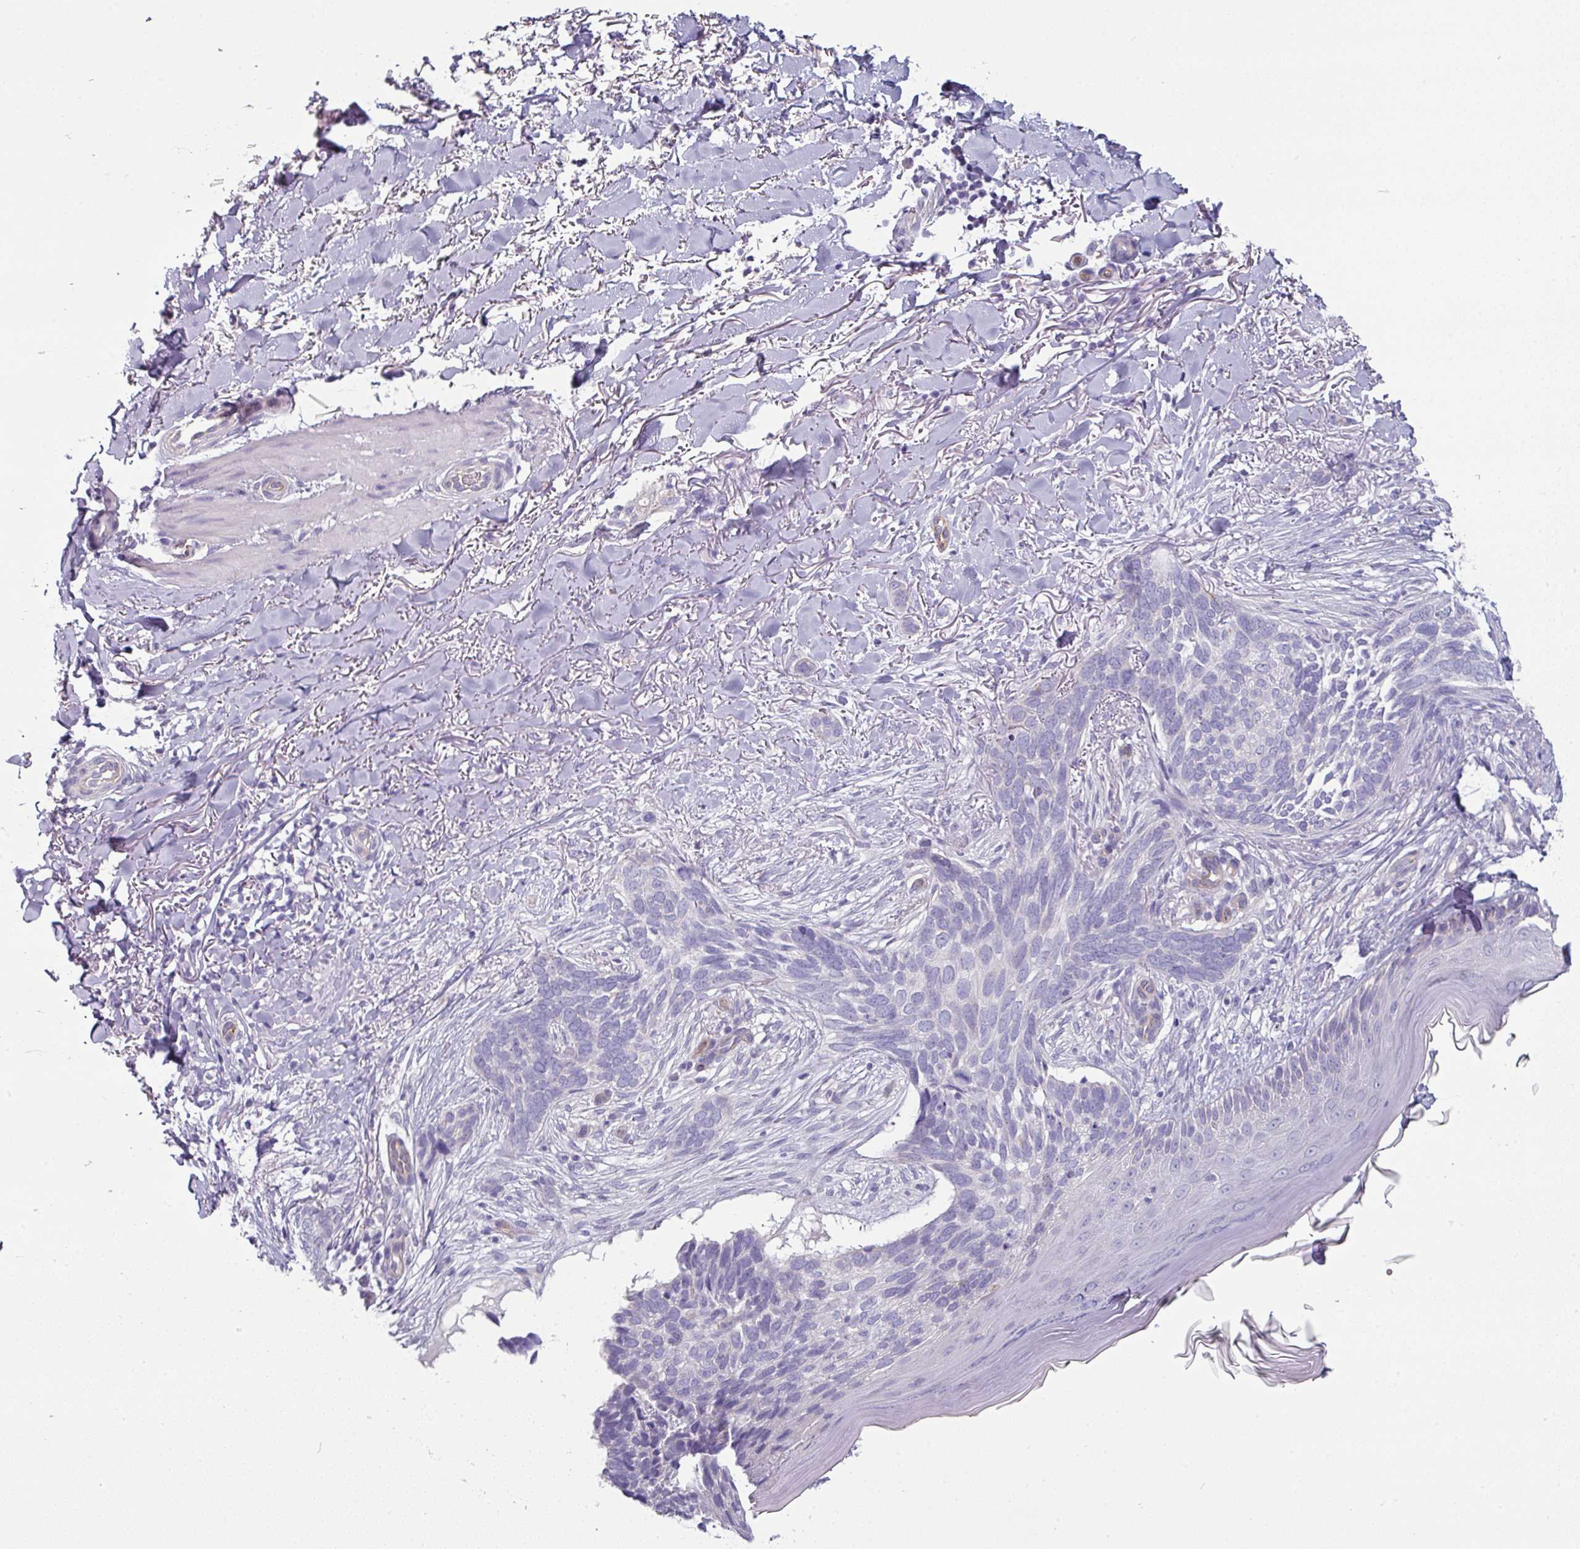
{"staining": {"intensity": "negative", "quantity": "none", "location": "none"}, "tissue": "skin cancer", "cell_type": "Tumor cells", "image_type": "cancer", "snomed": [{"axis": "morphology", "description": "Normal tissue, NOS"}, {"axis": "morphology", "description": "Basal cell carcinoma"}, {"axis": "topography", "description": "Skin"}], "caption": "Photomicrograph shows no significant protein expression in tumor cells of basal cell carcinoma (skin).", "gene": "SLC17A7", "patient": {"sex": "female", "age": 67}}